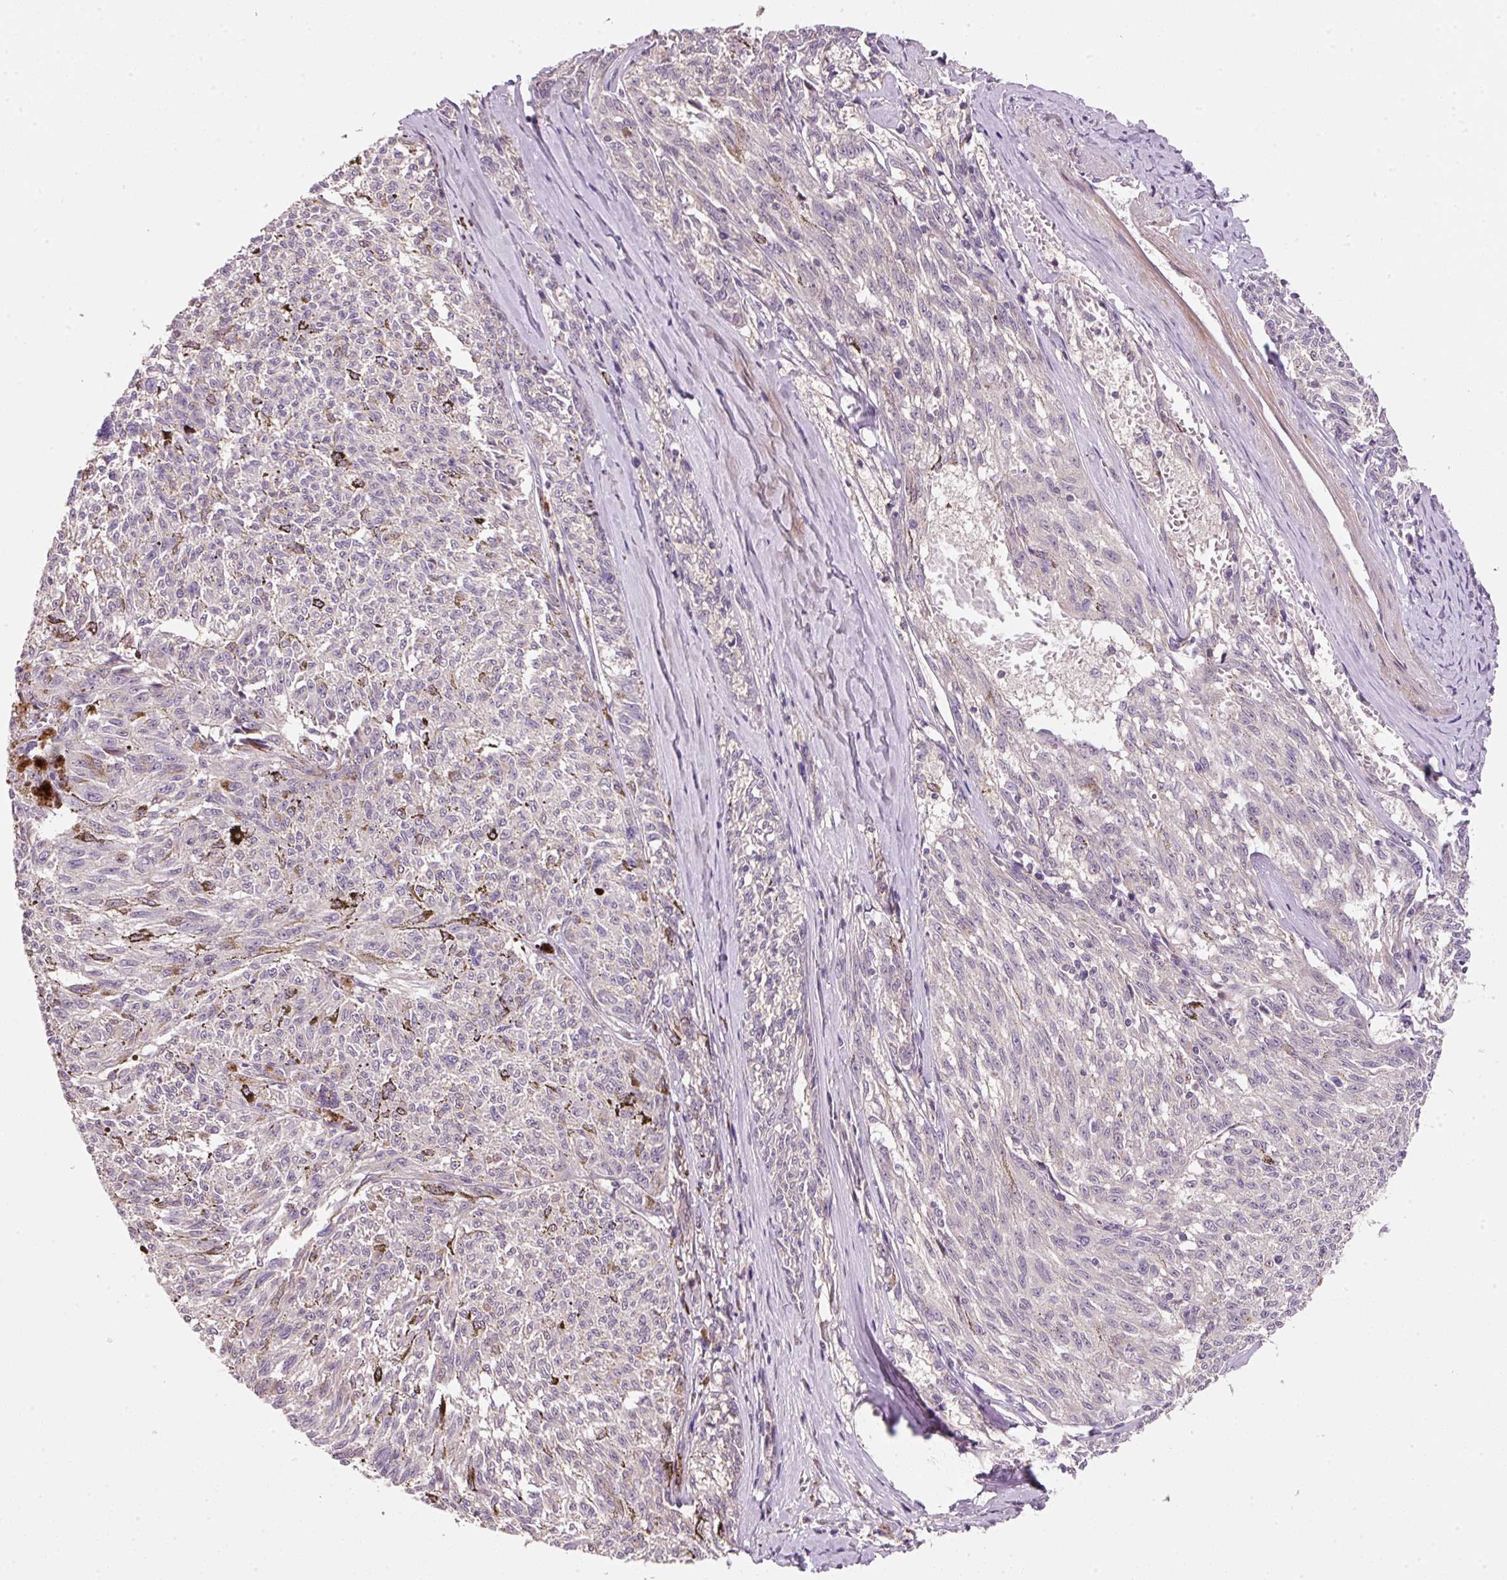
{"staining": {"intensity": "negative", "quantity": "none", "location": "none"}, "tissue": "melanoma", "cell_type": "Tumor cells", "image_type": "cancer", "snomed": [{"axis": "morphology", "description": "Malignant melanoma, NOS"}, {"axis": "topography", "description": "Skin"}], "caption": "An immunohistochemistry histopathology image of malignant melanoma is shown. There is no staining in tumor cells of malignant melanoma.", "gene": "TIRAP", "patient": {"sex": "female", "age": 72}}